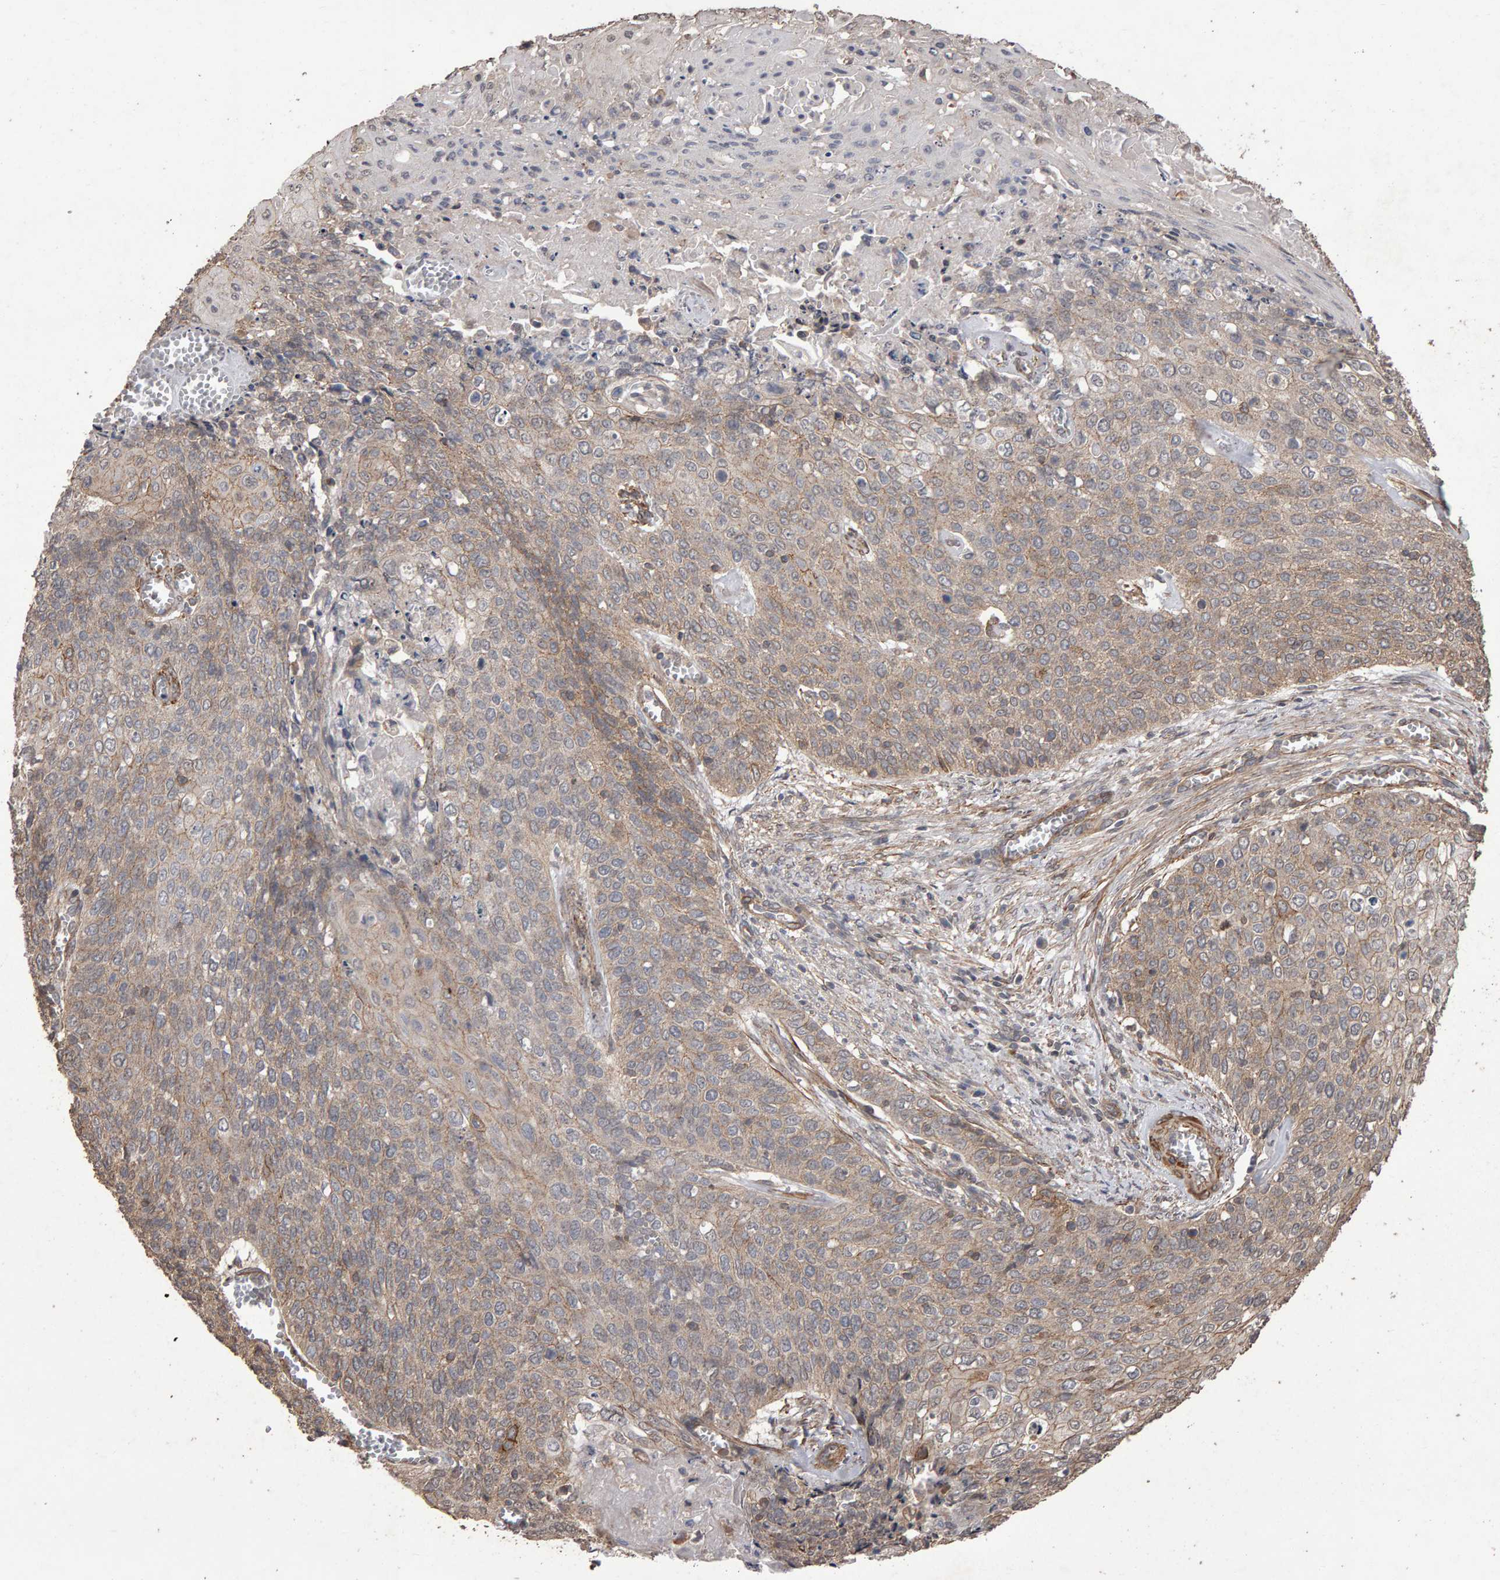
{"staining": {"intensity": "weak", "quantity": "25%-75%", "location": "cytoplasmic/membranous"}, "tissue": "cervical cancer", "cell_type": "Tumor cells", "image_type": "cancer", "snomed": [{"axis": "morphology", "description": "Squamous cell carcinoma, NOS"}, {"axis": "topography", "description": "Cervix"}], "caption": "Immunohistochemical staining of human cervical cancer demonstrates low levels of weak cytoplasmic/membranous protein expression in approximately 25%-75% of tumor cells. Nuclei are stained in blue.", "gene": "SCRIB", "patient": {"sex": "female", "age": 39}}